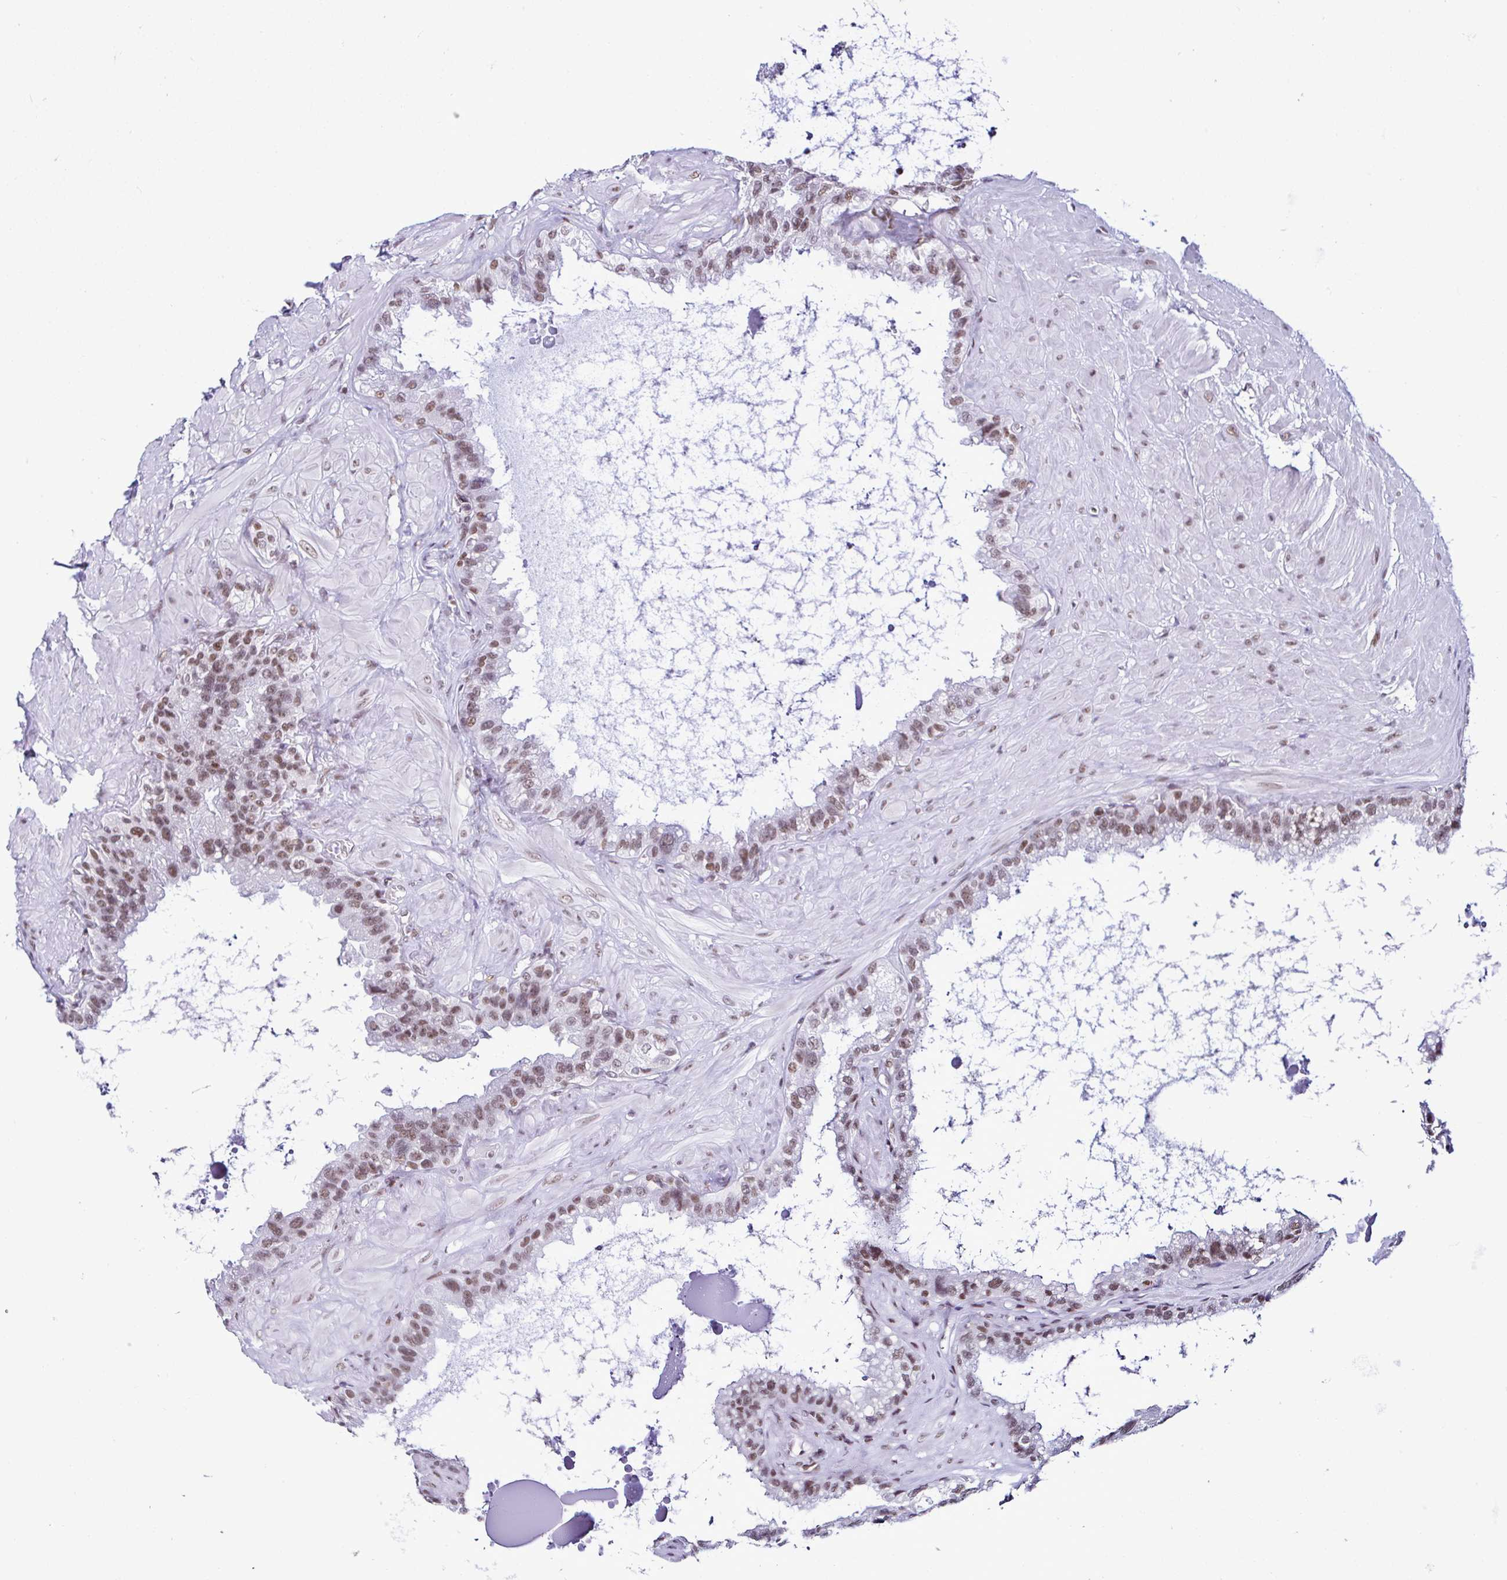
{"staining": {"intensity": "moderate", "quantity": ">75%", "location": "nuclear"}, "tissue": "seminal vesicle", "cell_type": "Glandular cells", "image_type": "normal", "snomed": [{"axis": "morphology", "description": "Normal tissue, NOS"}, {"axis": "topography", "description": "Seminal veicle"}, {"axis": "topography", "description": "Peripheral nerve tissue"}], "caption": "Brown immunohistochemical staining in benign human seminal vesicle reveals moderate nuclear positivity in about >75% of glandular cells.", "gene": "DR1", "patient": {"sex": "male", "age": 76}}